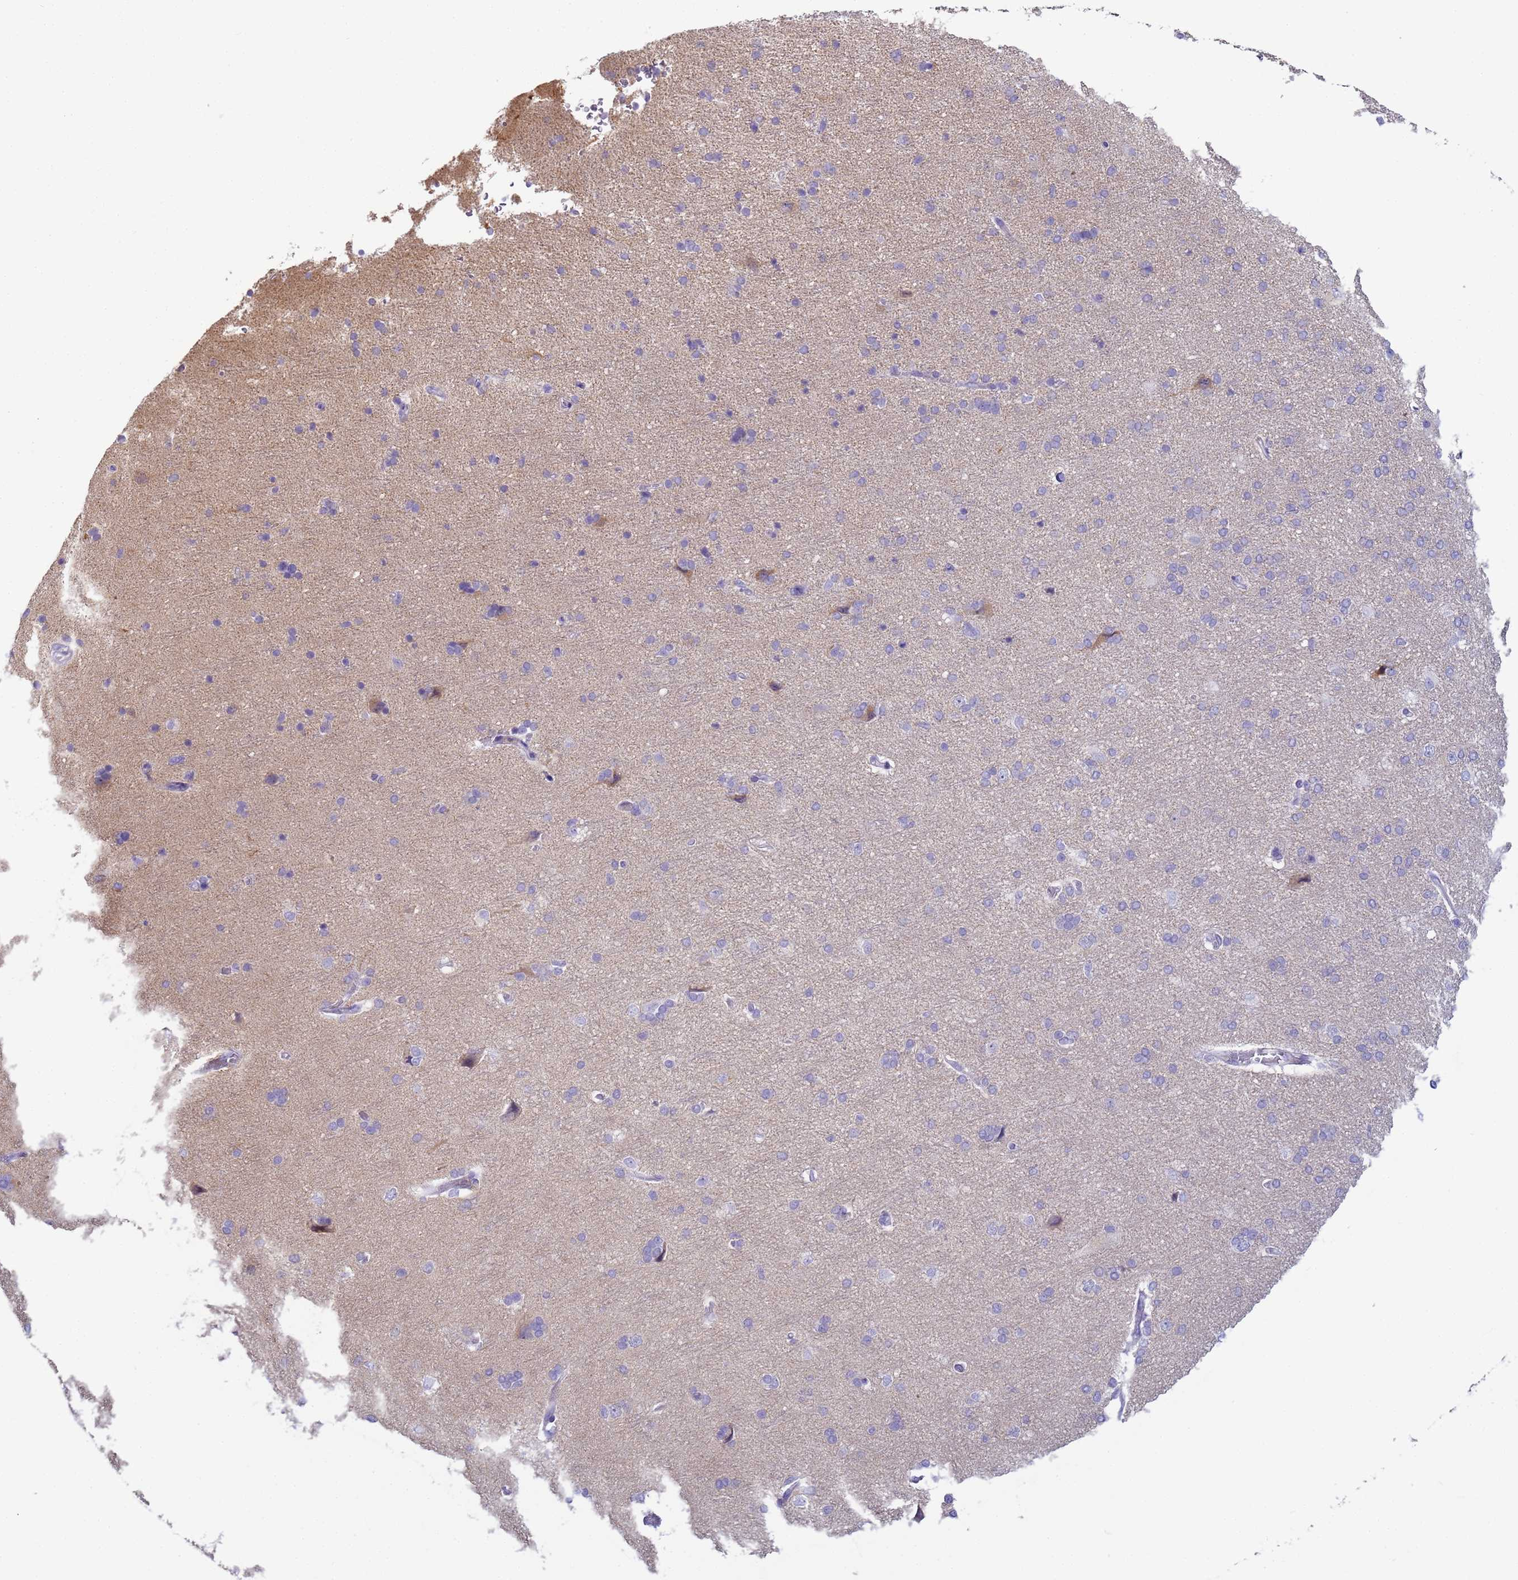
{"staining": {"intensity": "negative", "quantity": "none", "location": "none"}, "tissue": "cerebral cortex", "cell_type": "Endothelial cells", "image_type": "normal", "snomed": [{"axis": "morphology", "description": "Normal tissue, NOS"}, {"axis": "topography", "description": "Cerebral cortex"}], "caption": "Endothelial cells show no significant protein positivity in benign cerebral cortex. Brightfield microscopy of immunohistochemistry (IHC) stained with DAB (brown) and hematoxylin (blue), captured at high magnification.", "gene": "CR1", "patient": {"sex": "male", "age": 62}}